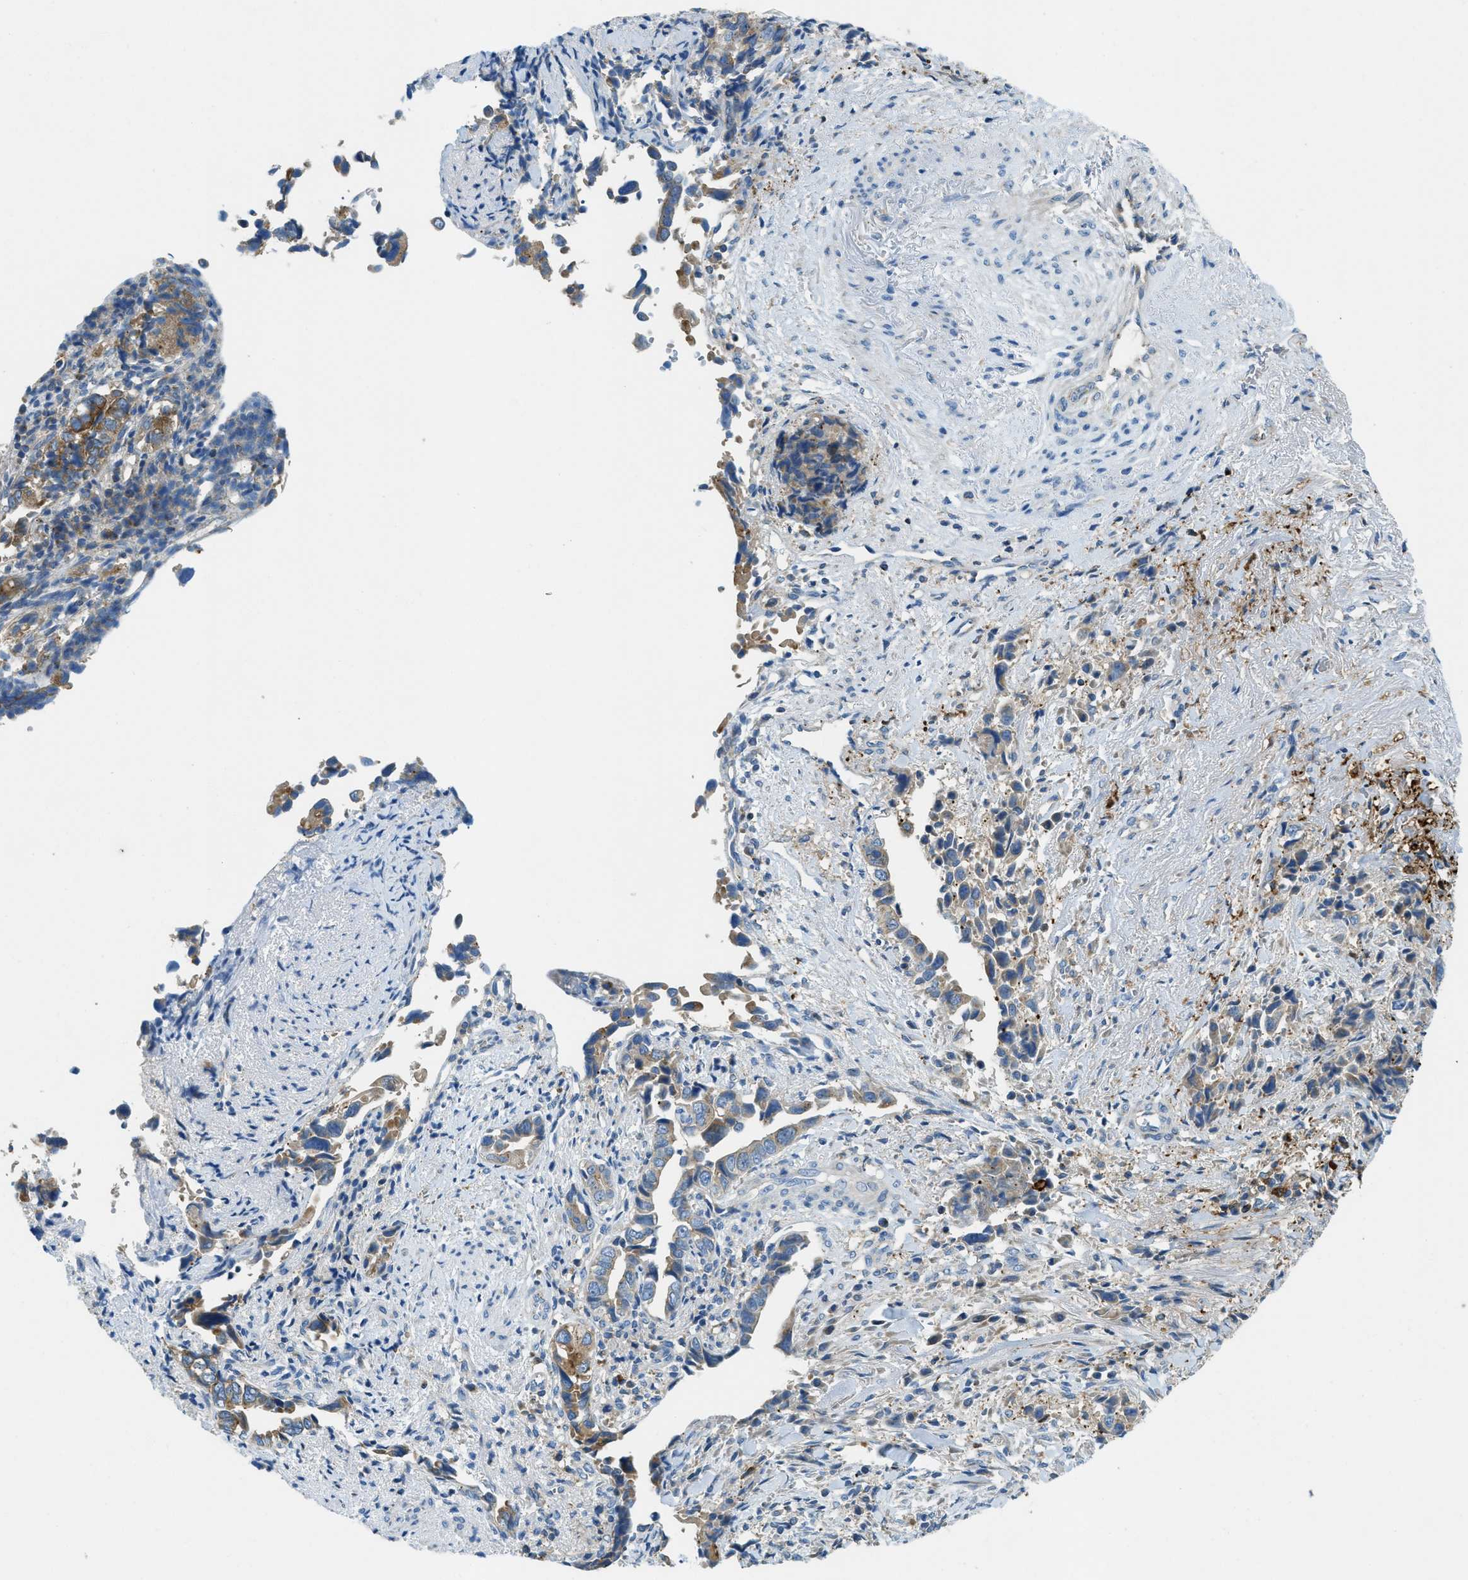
{"staining": {"intensity": "moderate", "quantity": "25%-75%", "location": "cytoplasmic/membranous"}, "tissue": "liver cancer", "cell_type": "Tumor cells", "image_type": "cancer", "snomed": [{"axis": "morphology", "description": "Cholangiocarcinoma"}, {"axis": "topography", "description": "Liver"}], "caption": "Immunohistochemical staining of liver cancer (cholangiocarcinoma) demonstrates moderate cytoplasmic/membranous protein staining in about 25%-75% of tumor cells. Ihc stains the protein of interest in brown and the nuclei are stained blue.", "gene": "RFFL", "patient": {"sex": "female", "age": 79}}